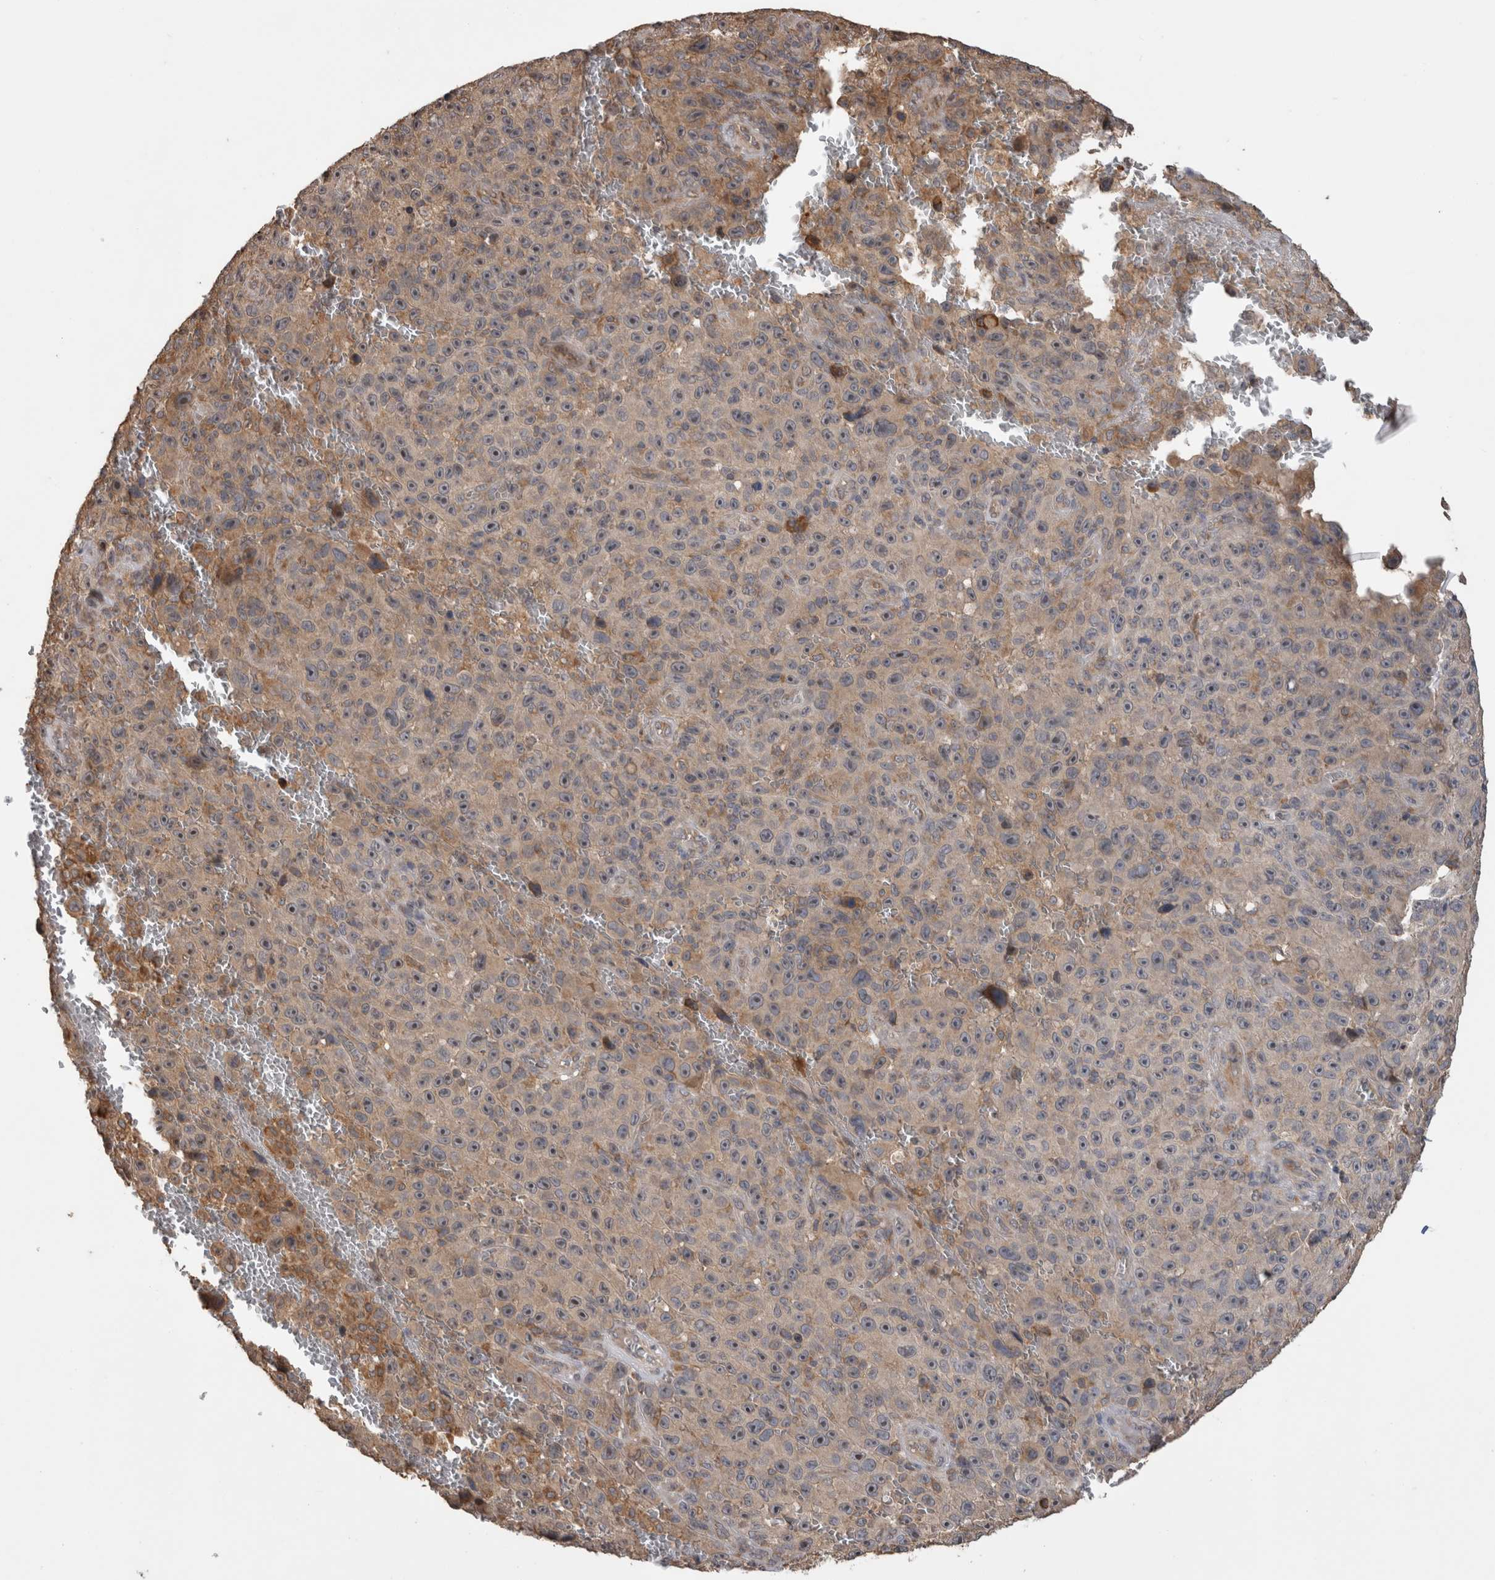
{"staining": {"intensity": "weak", "quantity": ">75%", "location": "cytoplasmic/membranous"}, "tissue": "melanoma", "cell_type": "Tumor cells", "image_type": "cancer", "snomed": [{"axis": "morphology", "description": "Malignant melanoma, NOS"}, {"axis": "topography", "description": "Skin"}], "caption": "Malignant melanoma stained for a protein (brown) exhibits weak cytoplasmic/membranous positive expression in approximately >75% of tumor cells.", "gene": "TBCE", "patient": {"sex": "female", "age": 82}}